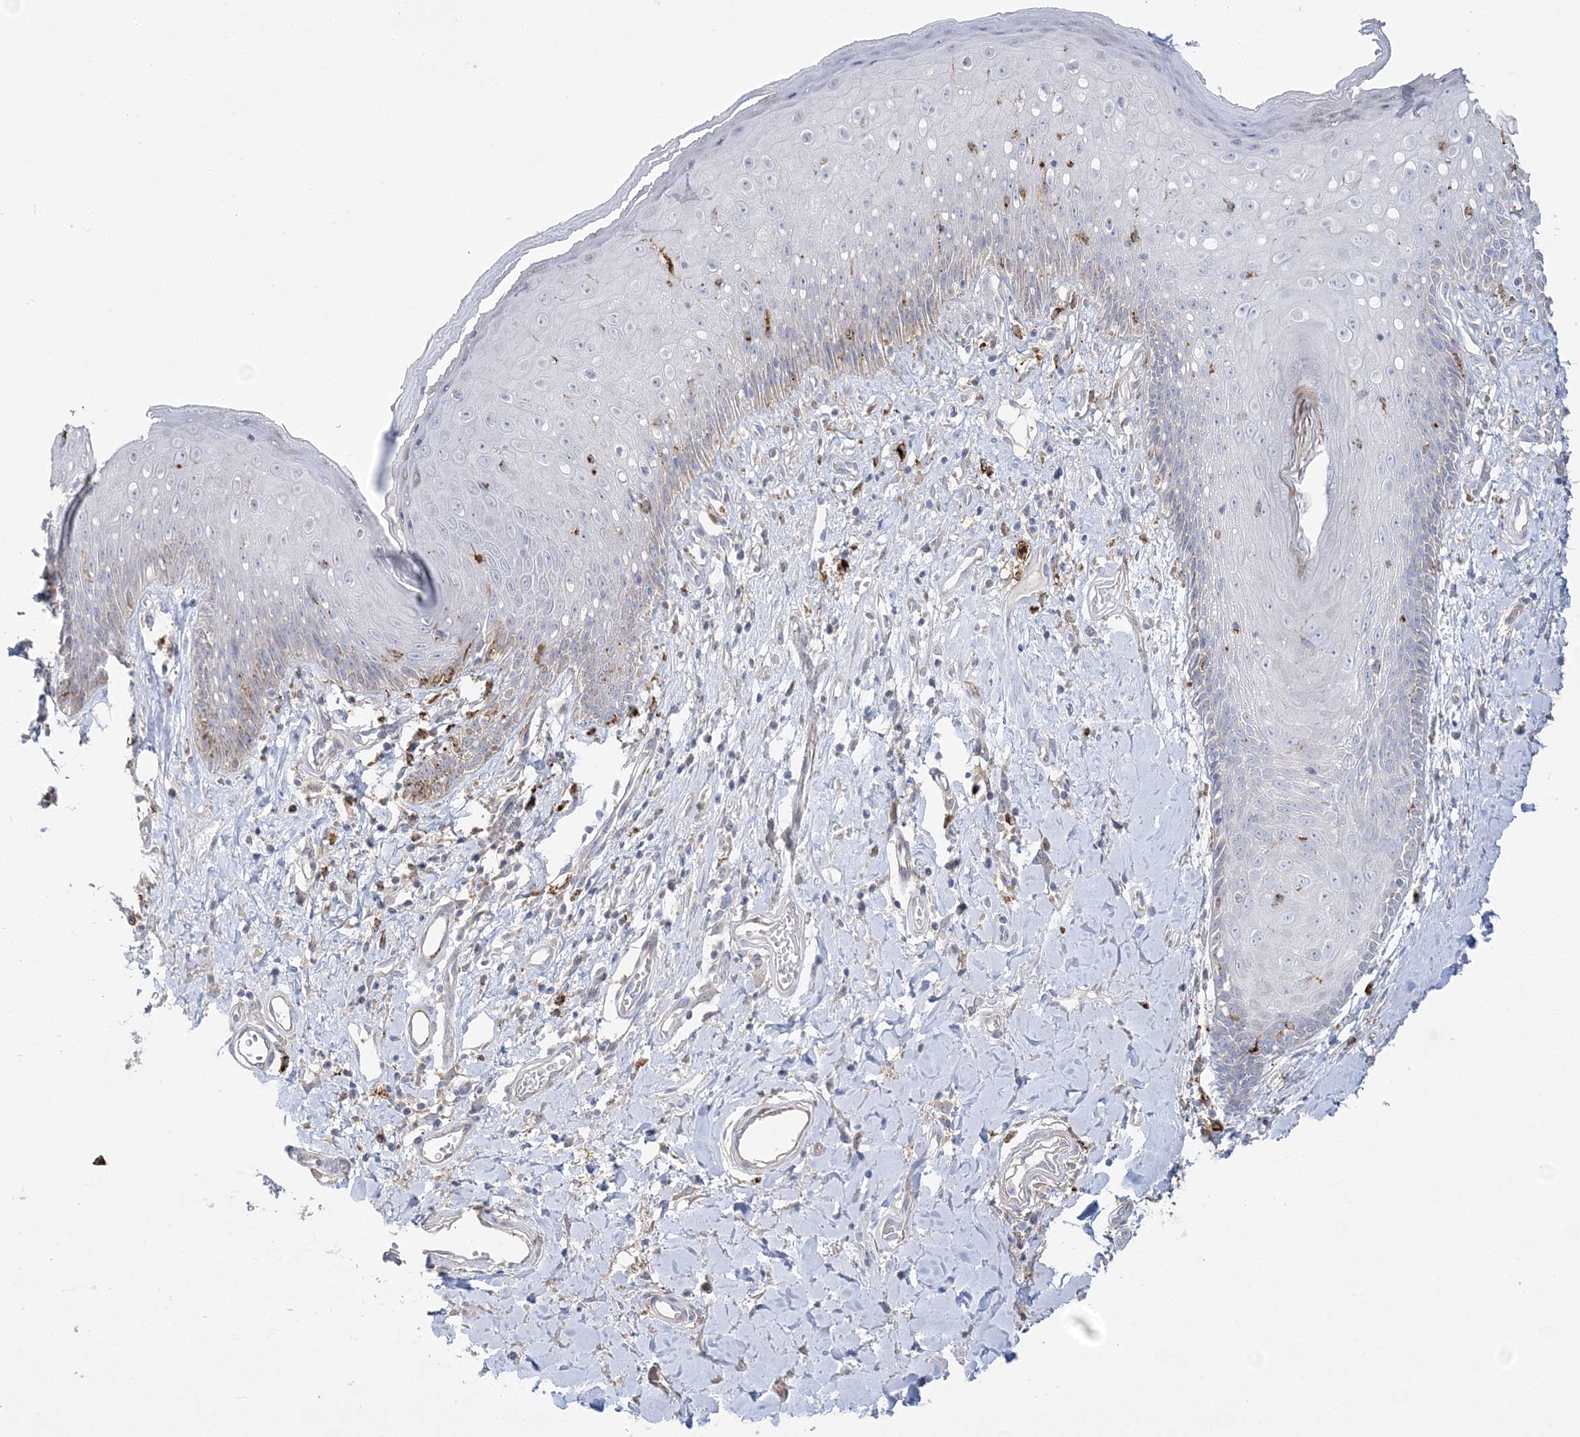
{"staining": {"intensity": "weak", "quantity": "<25%", "location": "cytoplasmic/membranous"}, "tissue": "skin", "cell_type": "Epidermal cells", "image_type": "normal", "snomed": [{"axis": "morphology", "description": "Normal tissue, NOS"}, {"axis": "morphology", "description": "Squamous cell carcinoma, NOS"}, {"axis": "topography", "description": "Vulva"}], "caption": "Epidermal cells show no significant staining in benign skin. (Brightfield microscopy of DAB immunohistochemistry (IHC) at high magnification).", "gene": "HAAO", "patient": {"sex": "female", "age": 85}}